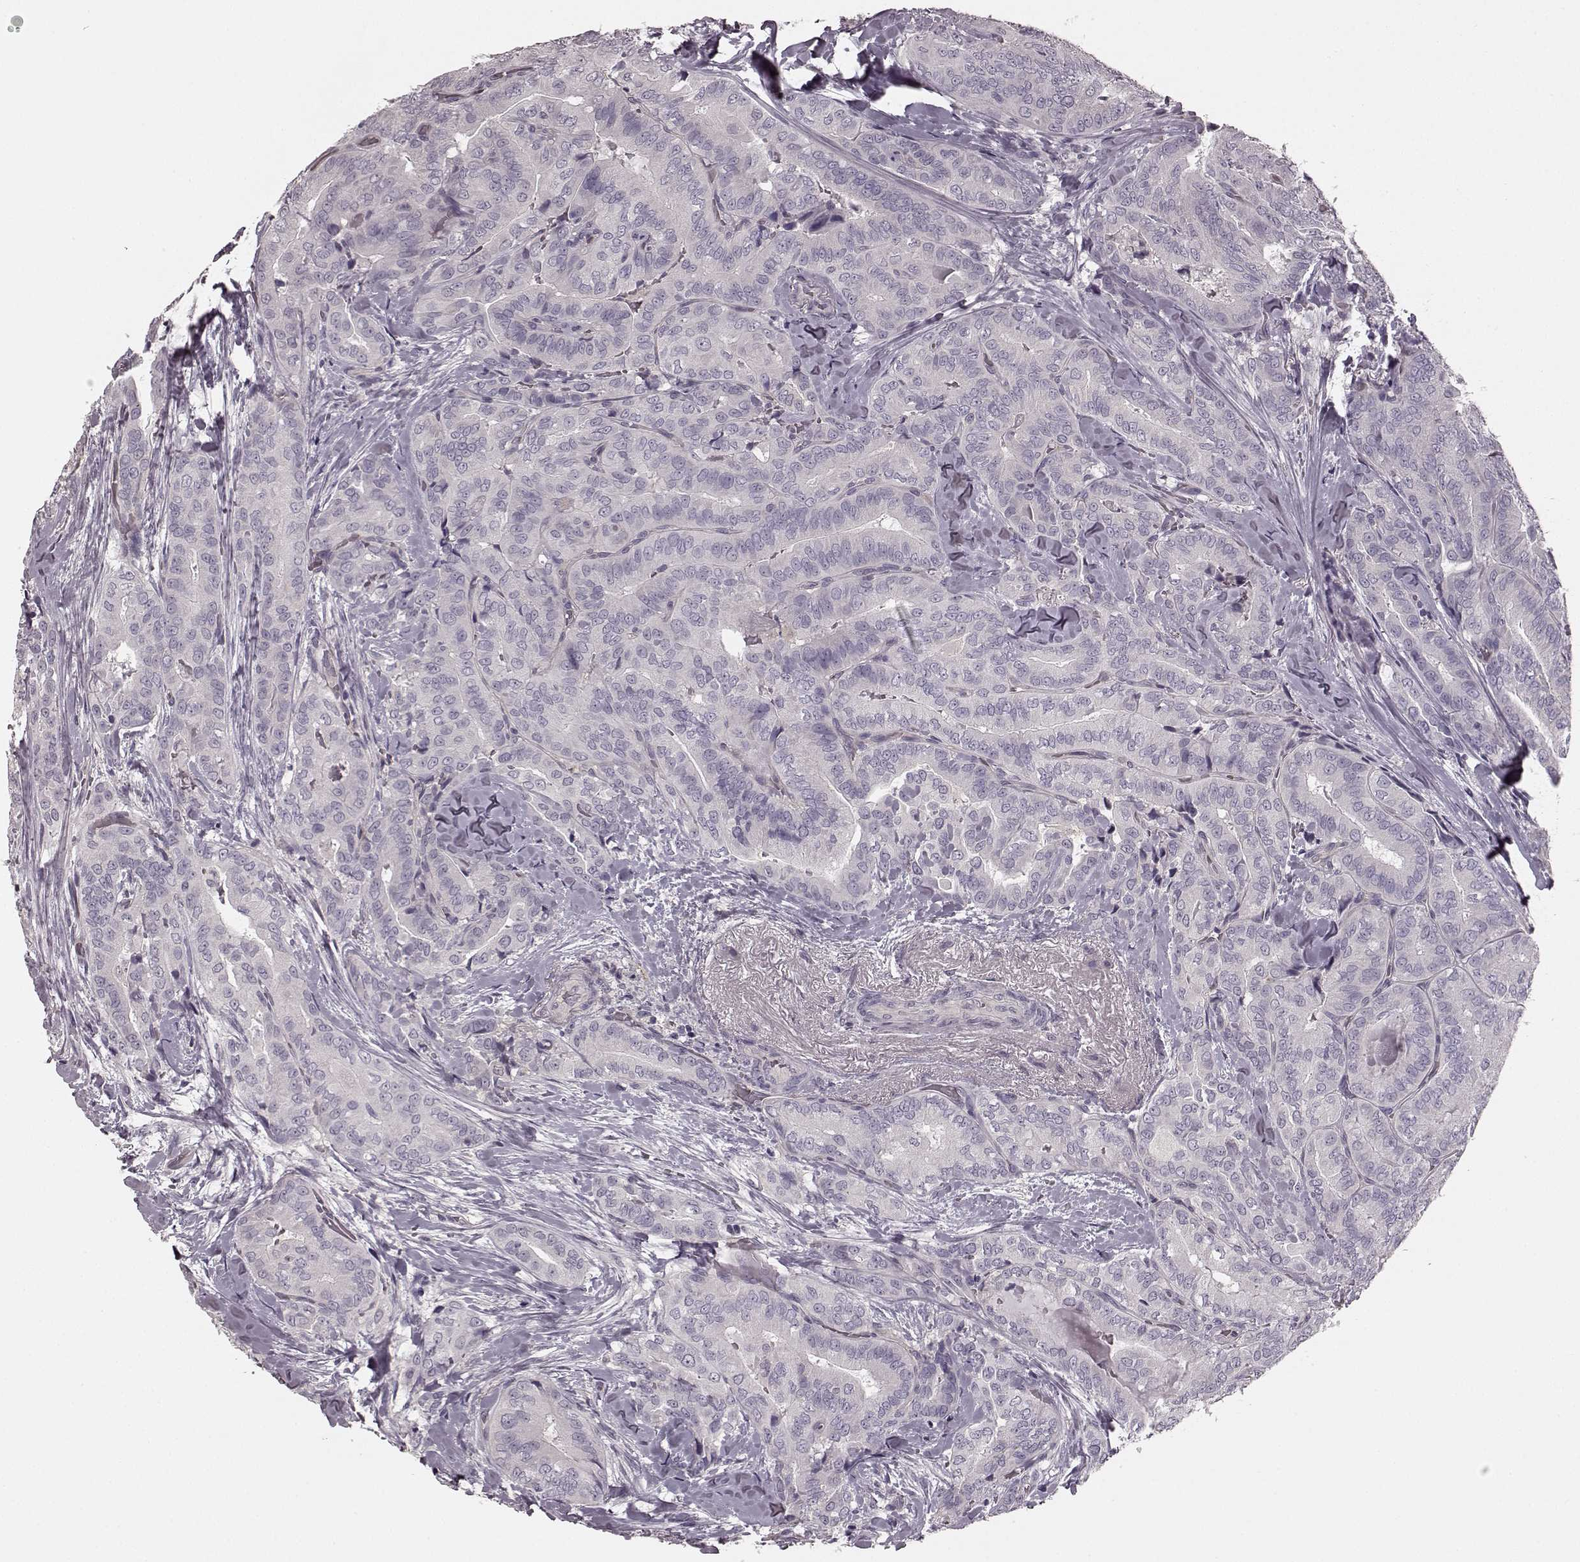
{"staining": {"intensity": "negative", "quantity": "none", "location": "none"}, "tissue": "thyroid cancer", "cell_type": "Tumor cells", "image_type": "cancer", "snomed": [{"axis": "morphology", "description": "Papillary adenocarcinoma, NOS"}, {"axis": "topography", "description": "Thyroid gland"}], "caption": "Thyroid papillary adenocarcinoma was stained to show a protein in brown. There is no significant expression in tumor cells.", "gene": "PRKCE", "patient": {"sex": "male", "age": 61}}